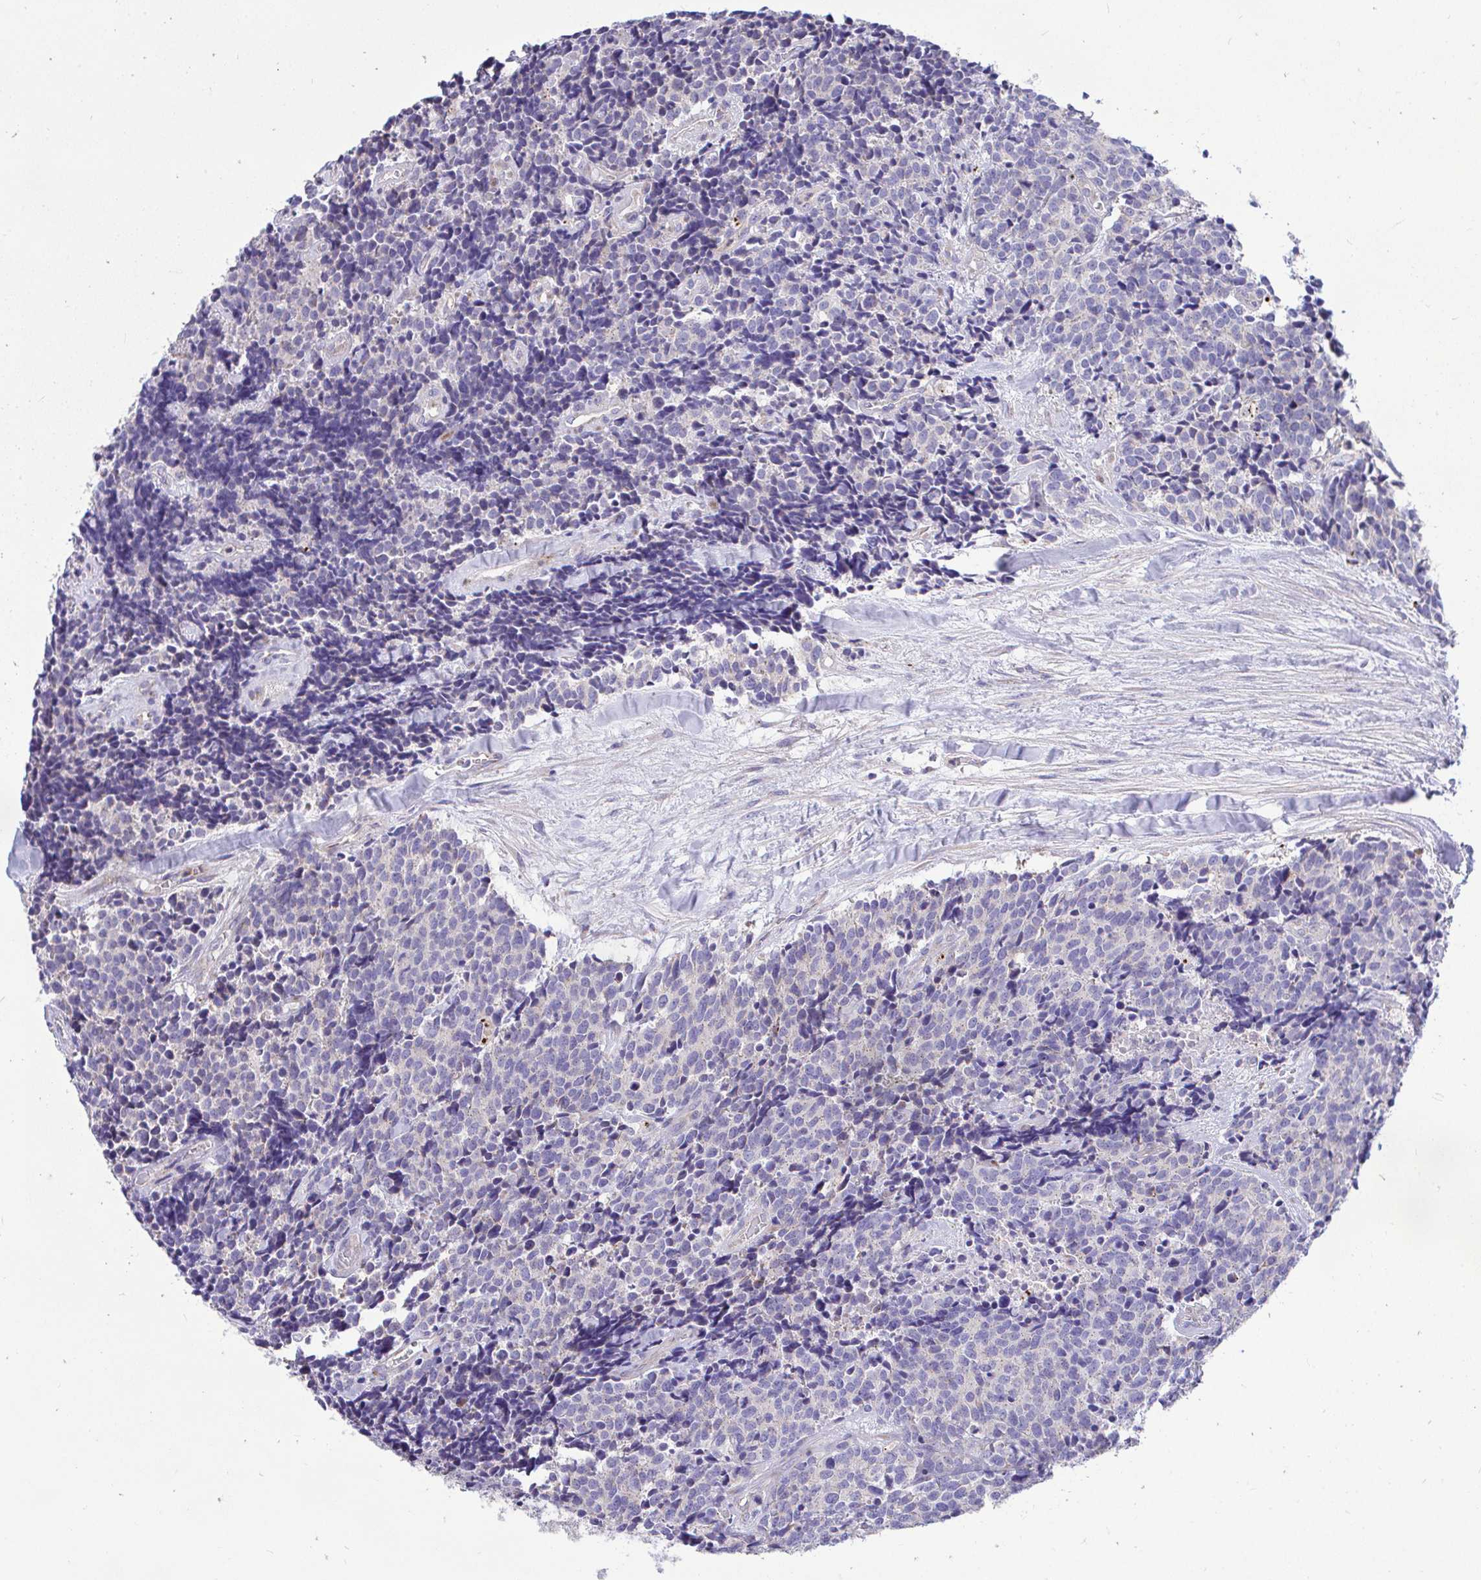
{"staining": {"intensity": "negative", "quantity": "none", "location": "none"}, "tissue": "carcinoid", "cell_type": "Tumor cells", "image_type": "cancer", "snomed": [{"axis": "morphology", "description": "Carcinoid, malignant, NOS"}, {"axis": "topography", "description": "Skin"}], "caption": "A photomicrograph of carcinoid stained for a protein shows no brown staining in tumor cells.", "gene": "MRPS16", "patient": {"sex": "female", "age": 79}}